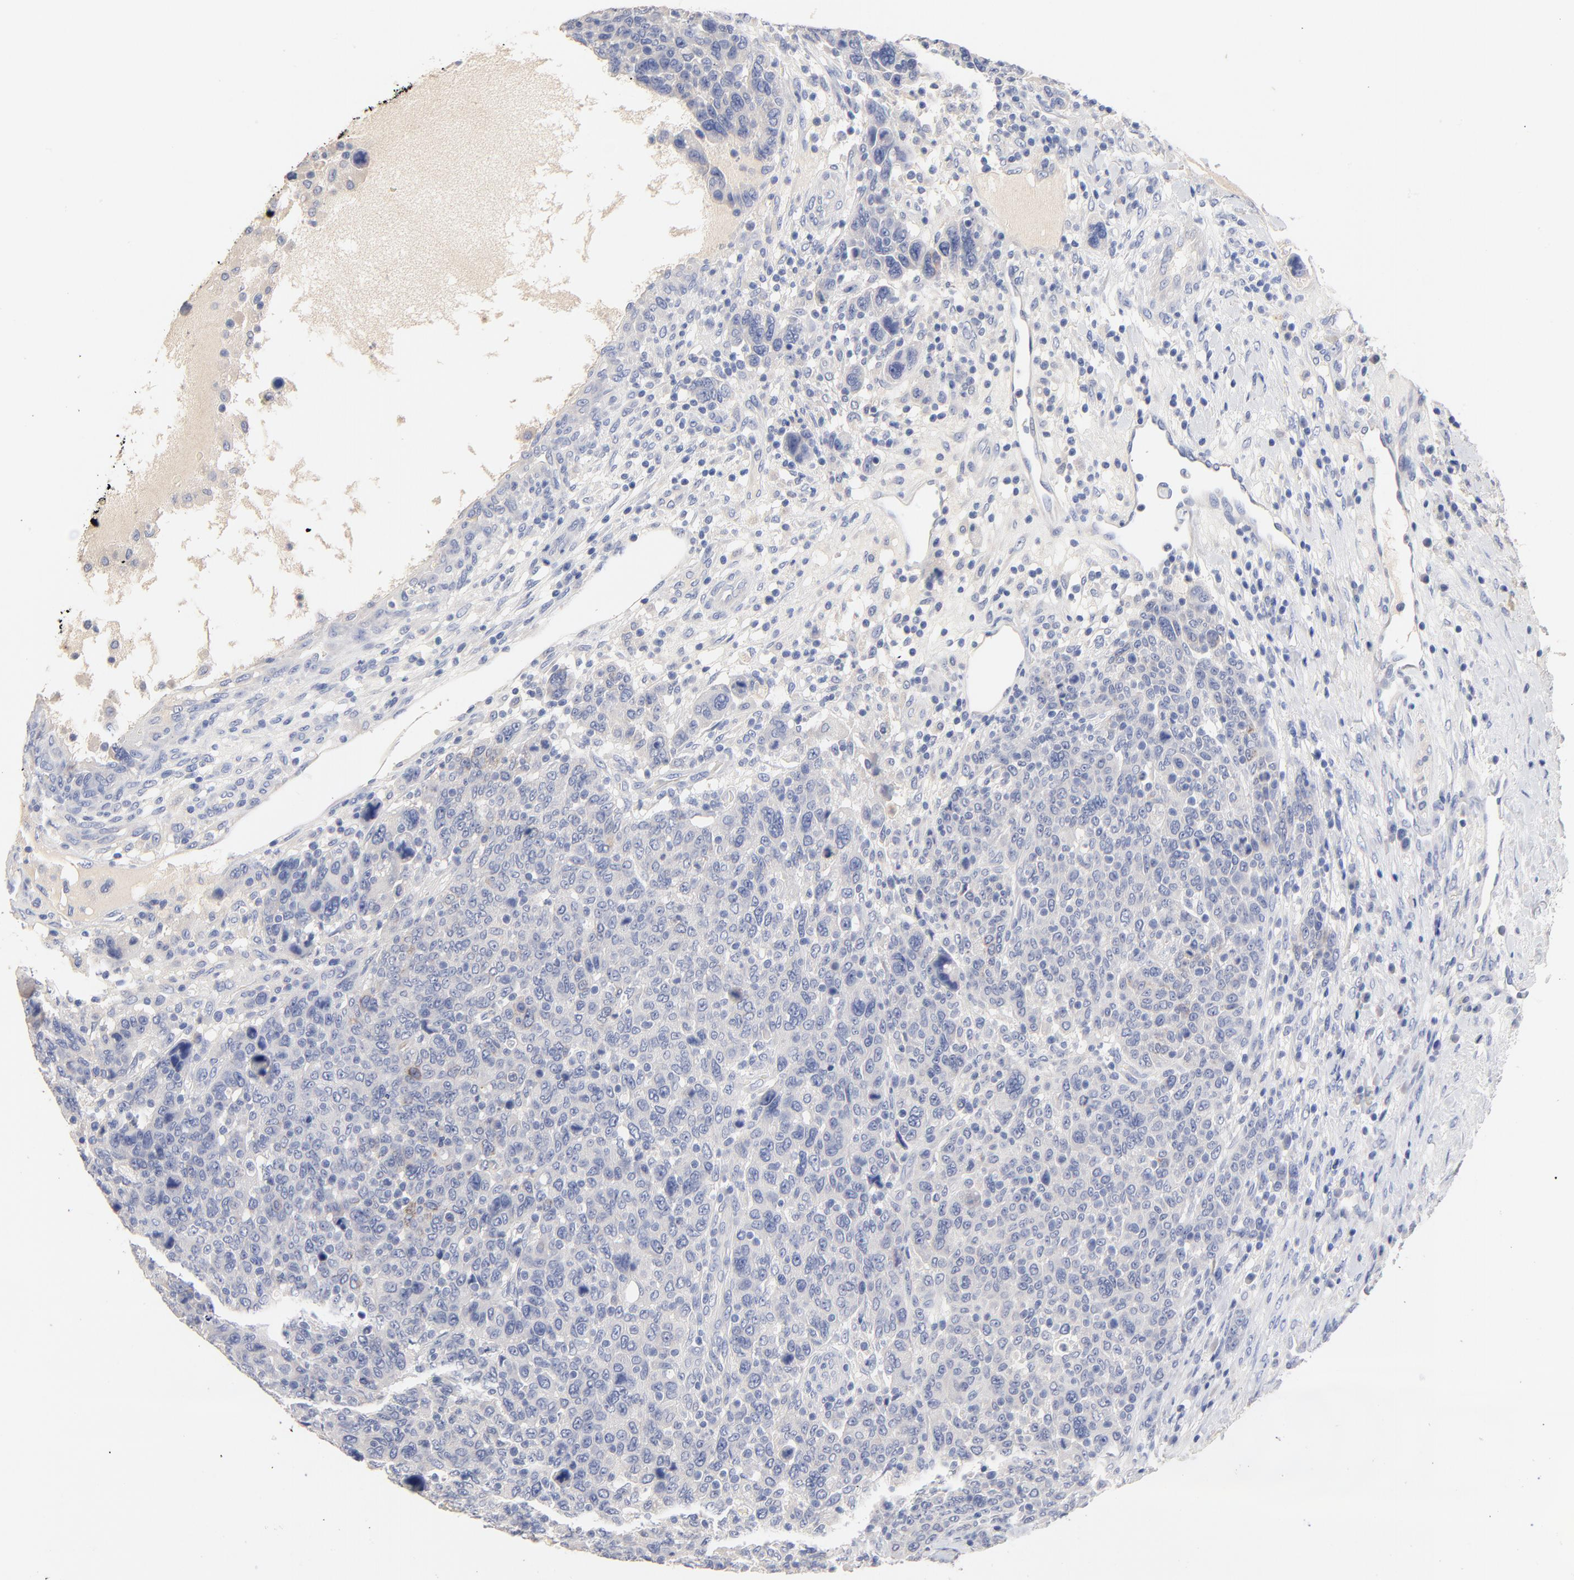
{"staining": {"intensity": "negative", "quantity": "none", "location": "none"}, "tissue": "breast cancer", "cell_type": "Tumor cells", "image_type": "cancer", "snomed": [{"axis": "morphology", "description": "Duct carcinoma"}, {"axis": "topography", "description": "Breast"}], "caption": "Protein analysis of breast cancer exhibits no significant staining in tumor cells.", "gene": "CPS1", "patient": {"sex": "female", "age": 37}}